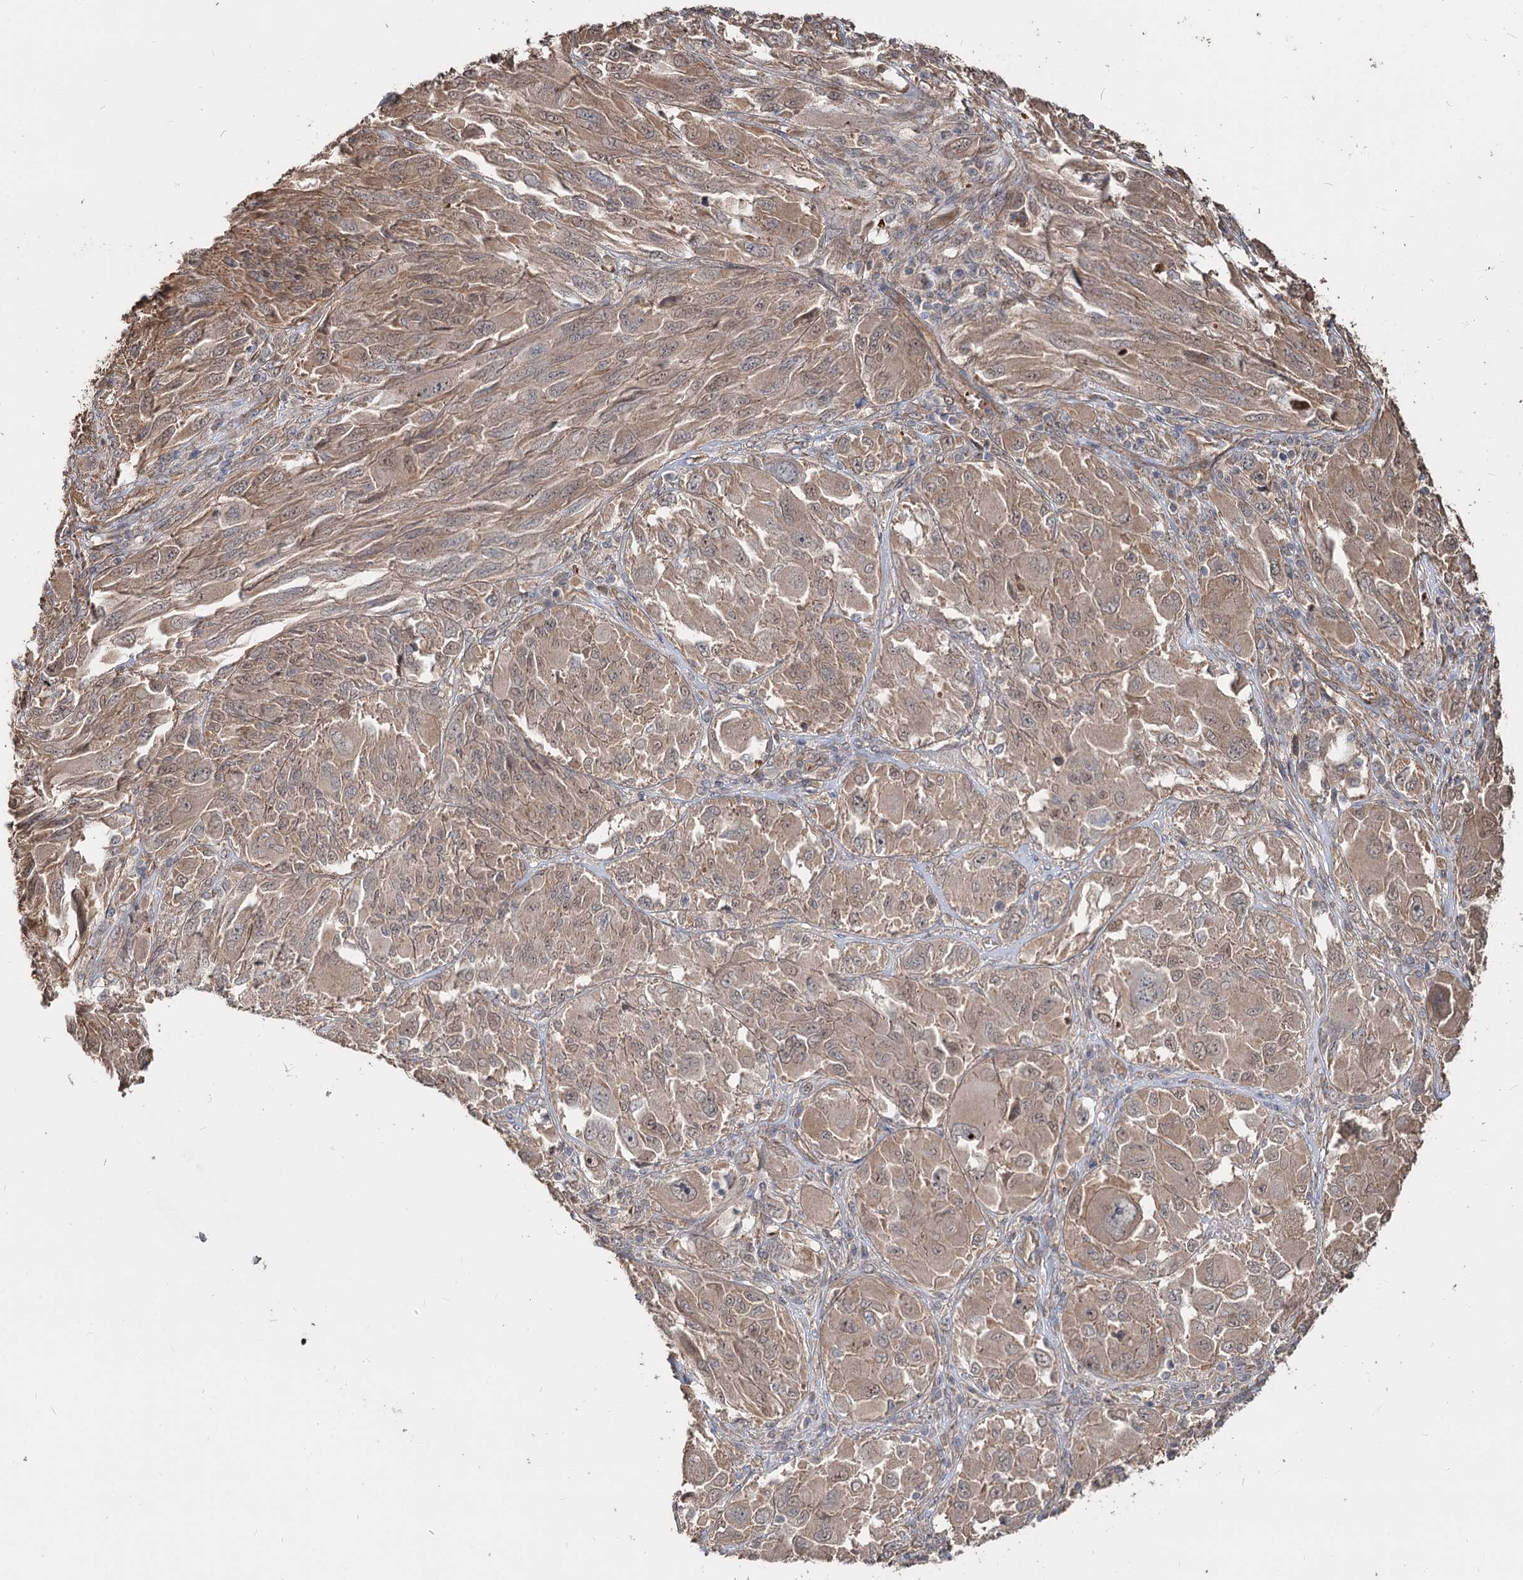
{"staining": {"intensity": "moderate", "quantity": ">75%", "location": "cytoplasmic/membranous"}, "tissue": "melanoma", "cell_type": "Tumor cells", "image_type": "cancer", "snomed": [{"axis": "morphology", "description": "Malignant melanoma, NOS"}, {"axis": "topography", "description": "Skin"}], "caption": "A brown stain highlights moderate cytoplasmic/membranous expression of a protein in human malignant melanoma tumor cells. The protein of interest is shown in brown color, while the nuclei are stained blue.", "gene": "SPART", "patient": {"sex": "female", "age": 91}}